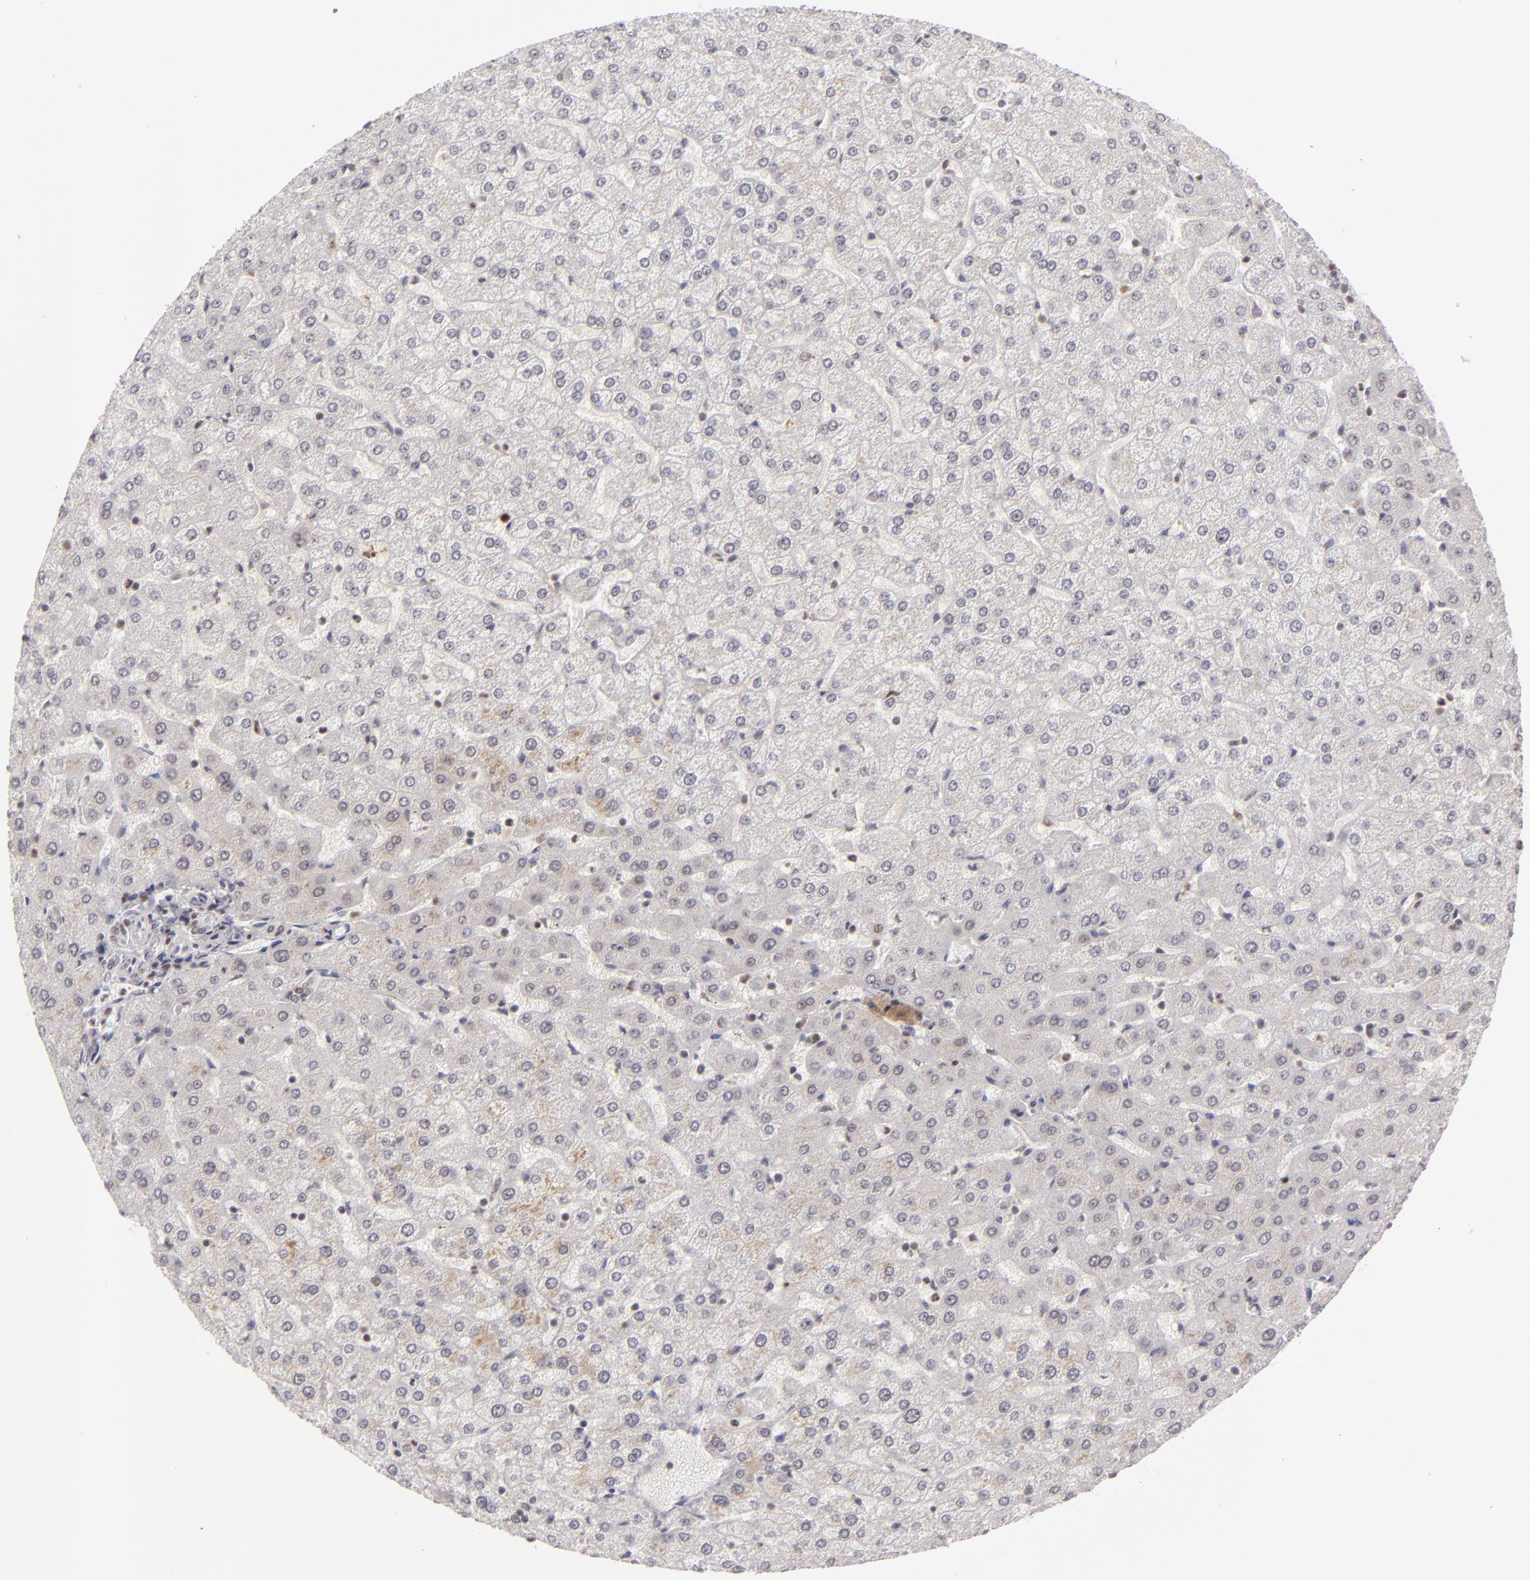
{"staining": {"intensity": "moderate", "quantity": ">75%", "location": "nuclear"}, "tissue": "liver", "cell_type": "Cholangiocytes", "image_type": "normal", "snomed": [{"axis": "morphology", "description": "Normal tissue, NOS"}, {"axis": "morphology", "description": "Fibrosis, NOS"}, {"axis": "topography", "description": "Liver"}], "caption": "Brown immunohistochemical staining in normal human liver displays moderate nuclear staining in approximately >75% of cholangiocytes. (IHC, brightfield microscopy, high magnification).", "gene": "FEN1", "patient": {"sex": "female", "age": 29}}